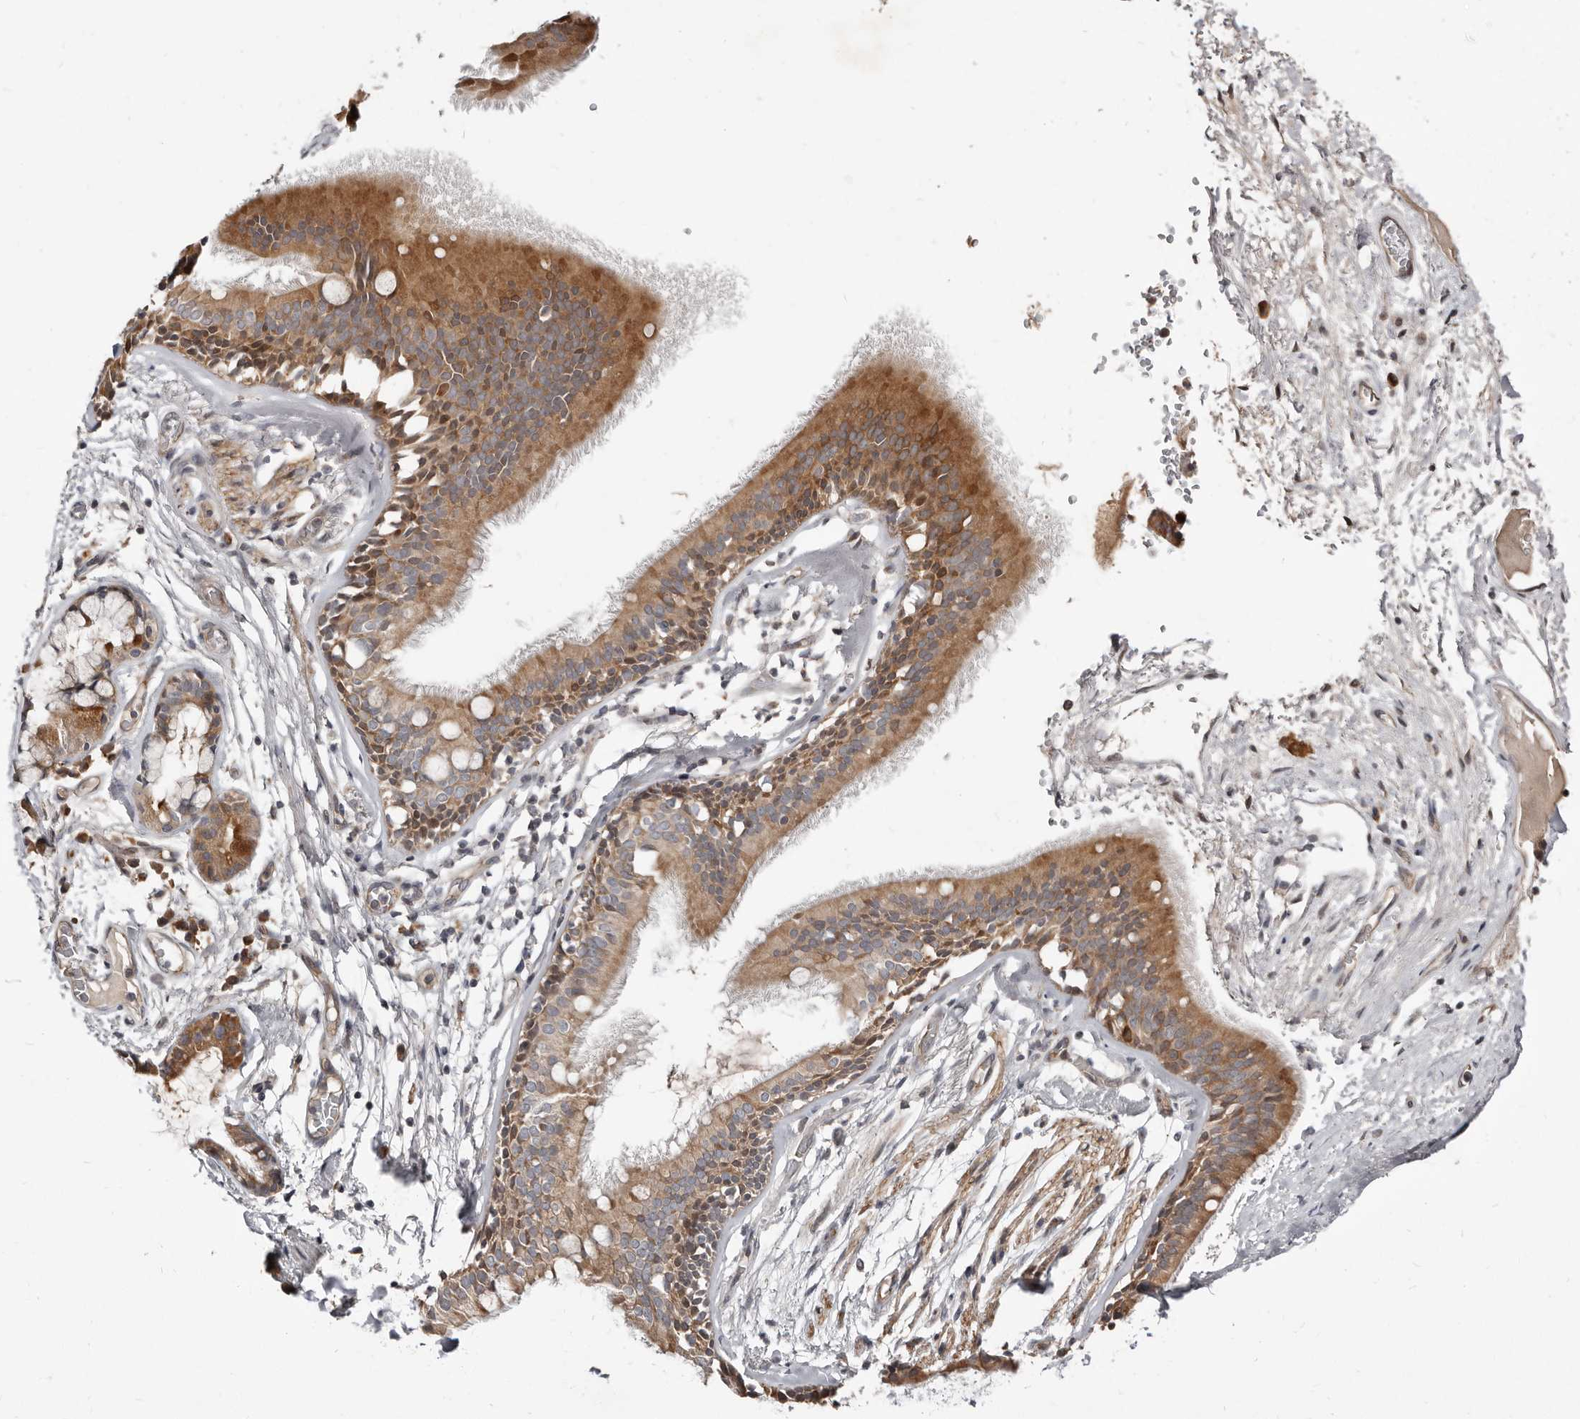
{"staining": {"intensity": "weak", "quantity": "25%-75%", "location": "cytoplasmic/membranous"}, "tissue": "adipose tissue", "cell_type": "Adipocytes", "image_type": "normal", "snomed": [{"axis": "morphology", "description": "Normal tissue, NOS"}, {"axis": "topography", "description": "Cartilage tissue"}], "caption": "This photomicrograph displays unremarkable adipose tissue stained with immunohistochemistry to label a protein in brown. The cytoplasmic/membranous of adipocytes show weak positivity for the protein. Nuclei are counter-stained blue.", "gene": "SMYD4", "patient": {"sex": "female", "age": 63}}